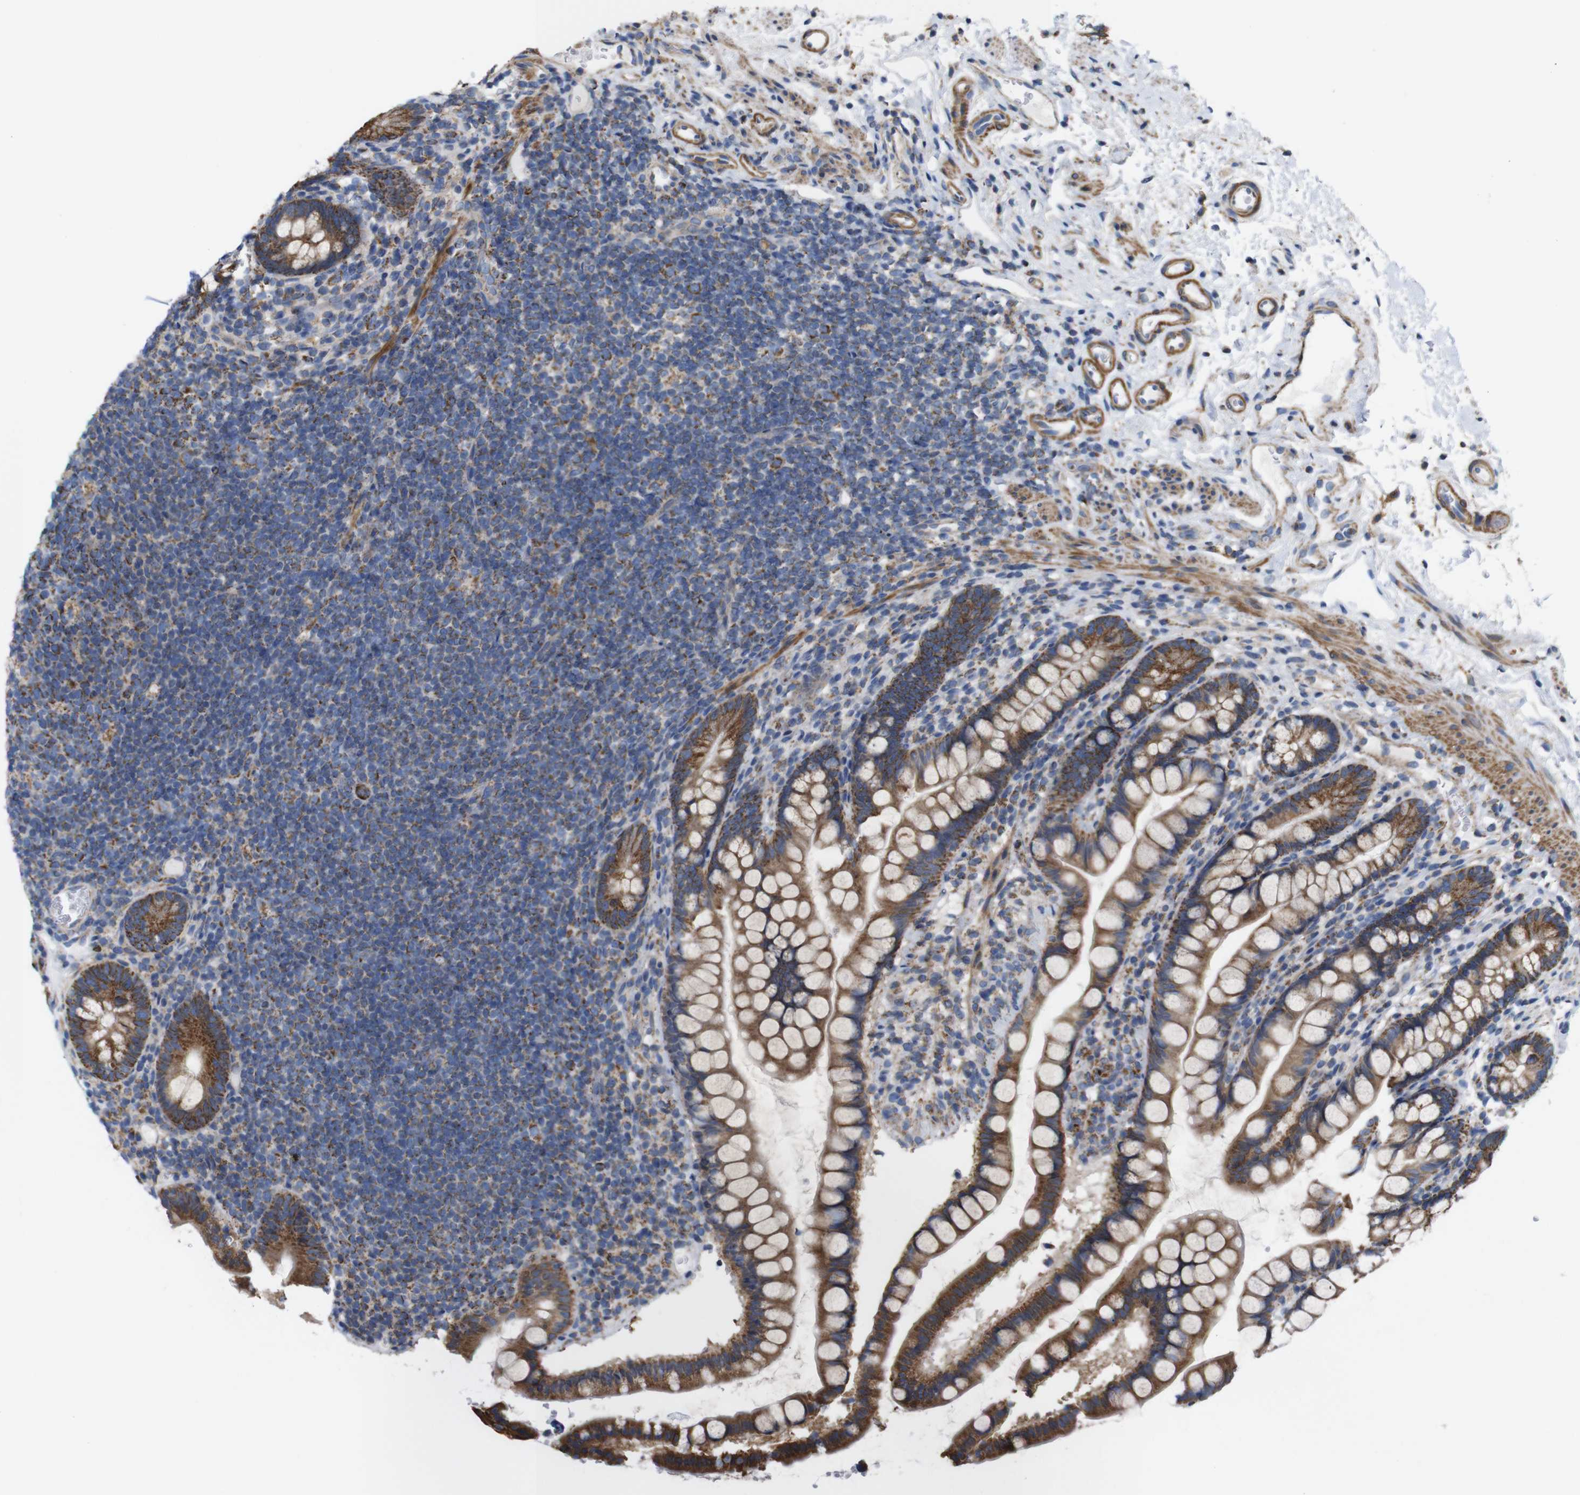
{"staining": {"intensity": "strong", "quantity": ">75%", "location": "cytoplasmic/membranous"}, "tissue": "small intestine", "cell_type": "Glandular cells", "image_type": "normal", "snomed": [{"axis": "morphology", "description": "Normal tissue, NOS"}, {"axis": "topography", "description": "Small intestine"}], "caption": "The histopathology image reveals immunohistochemical staining of benign small intestine. There is strong cytoplasmic/membranous staining is seen in about >75% of glandular cells. Using DAB (brown) and hematoxylin (blue) stains, captured at high magnification using brightfield microscopy.", "gene": "FAM171B", "patient": {"sex": "female", "age": 84}}